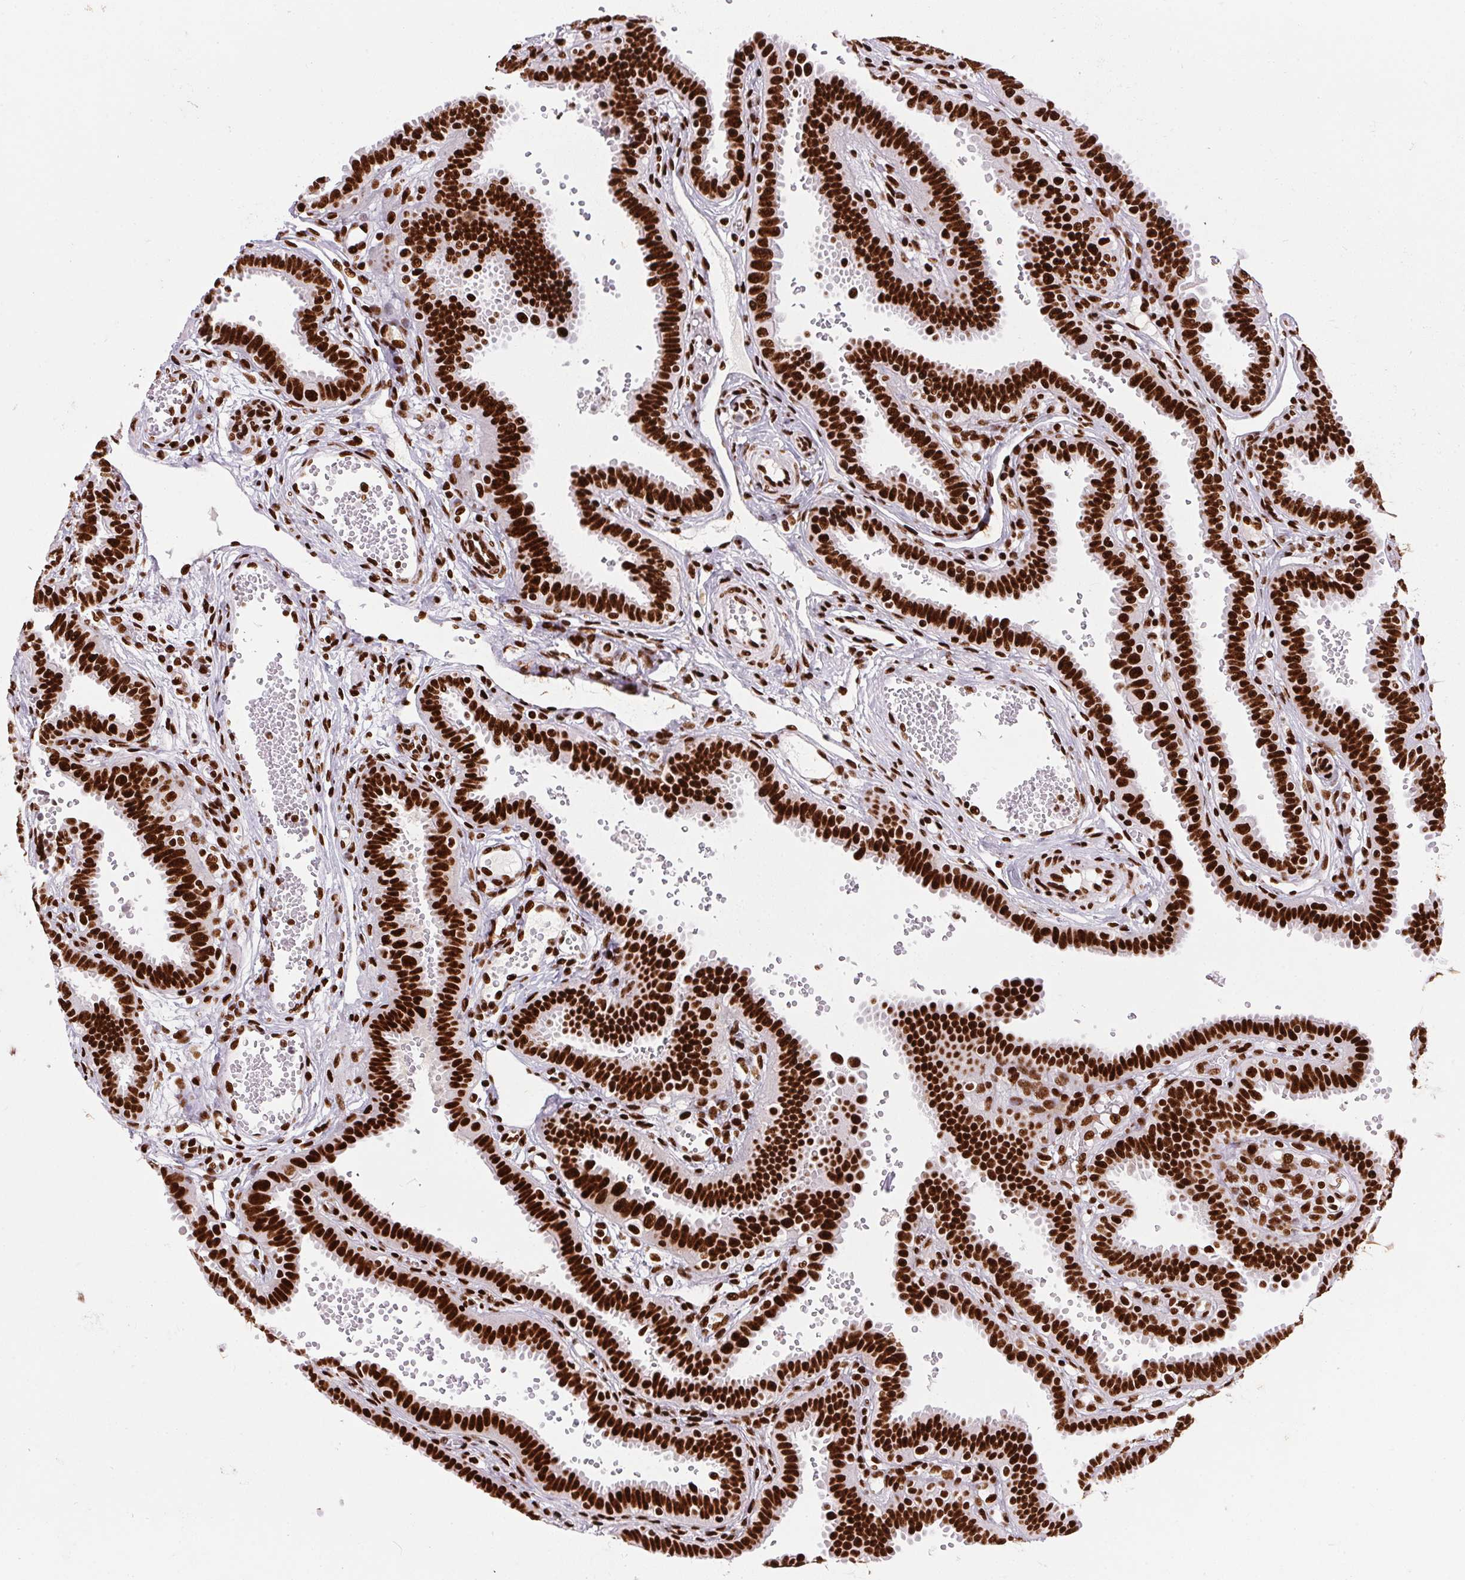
{"staining": {"intensity": "strong", "quantity": ">75%", "location": "nuclear"}, "tissue": "fallopian tube", "cell_type": "Glandular cells", "image_type": "normal", "snomed": [{"axis": "morphology", "description": "Normal tissue, NOS"}, {"axis": "topography", "description": "Fallopian tube"}], "caption": "Immunohistochemical staining of benign fallopian tube displays >75% levels of strong nuclear protein expression in about >75% of glandular cells.", "gene": "PAGE3", "patient": {"sex": "female", "age": 37}}